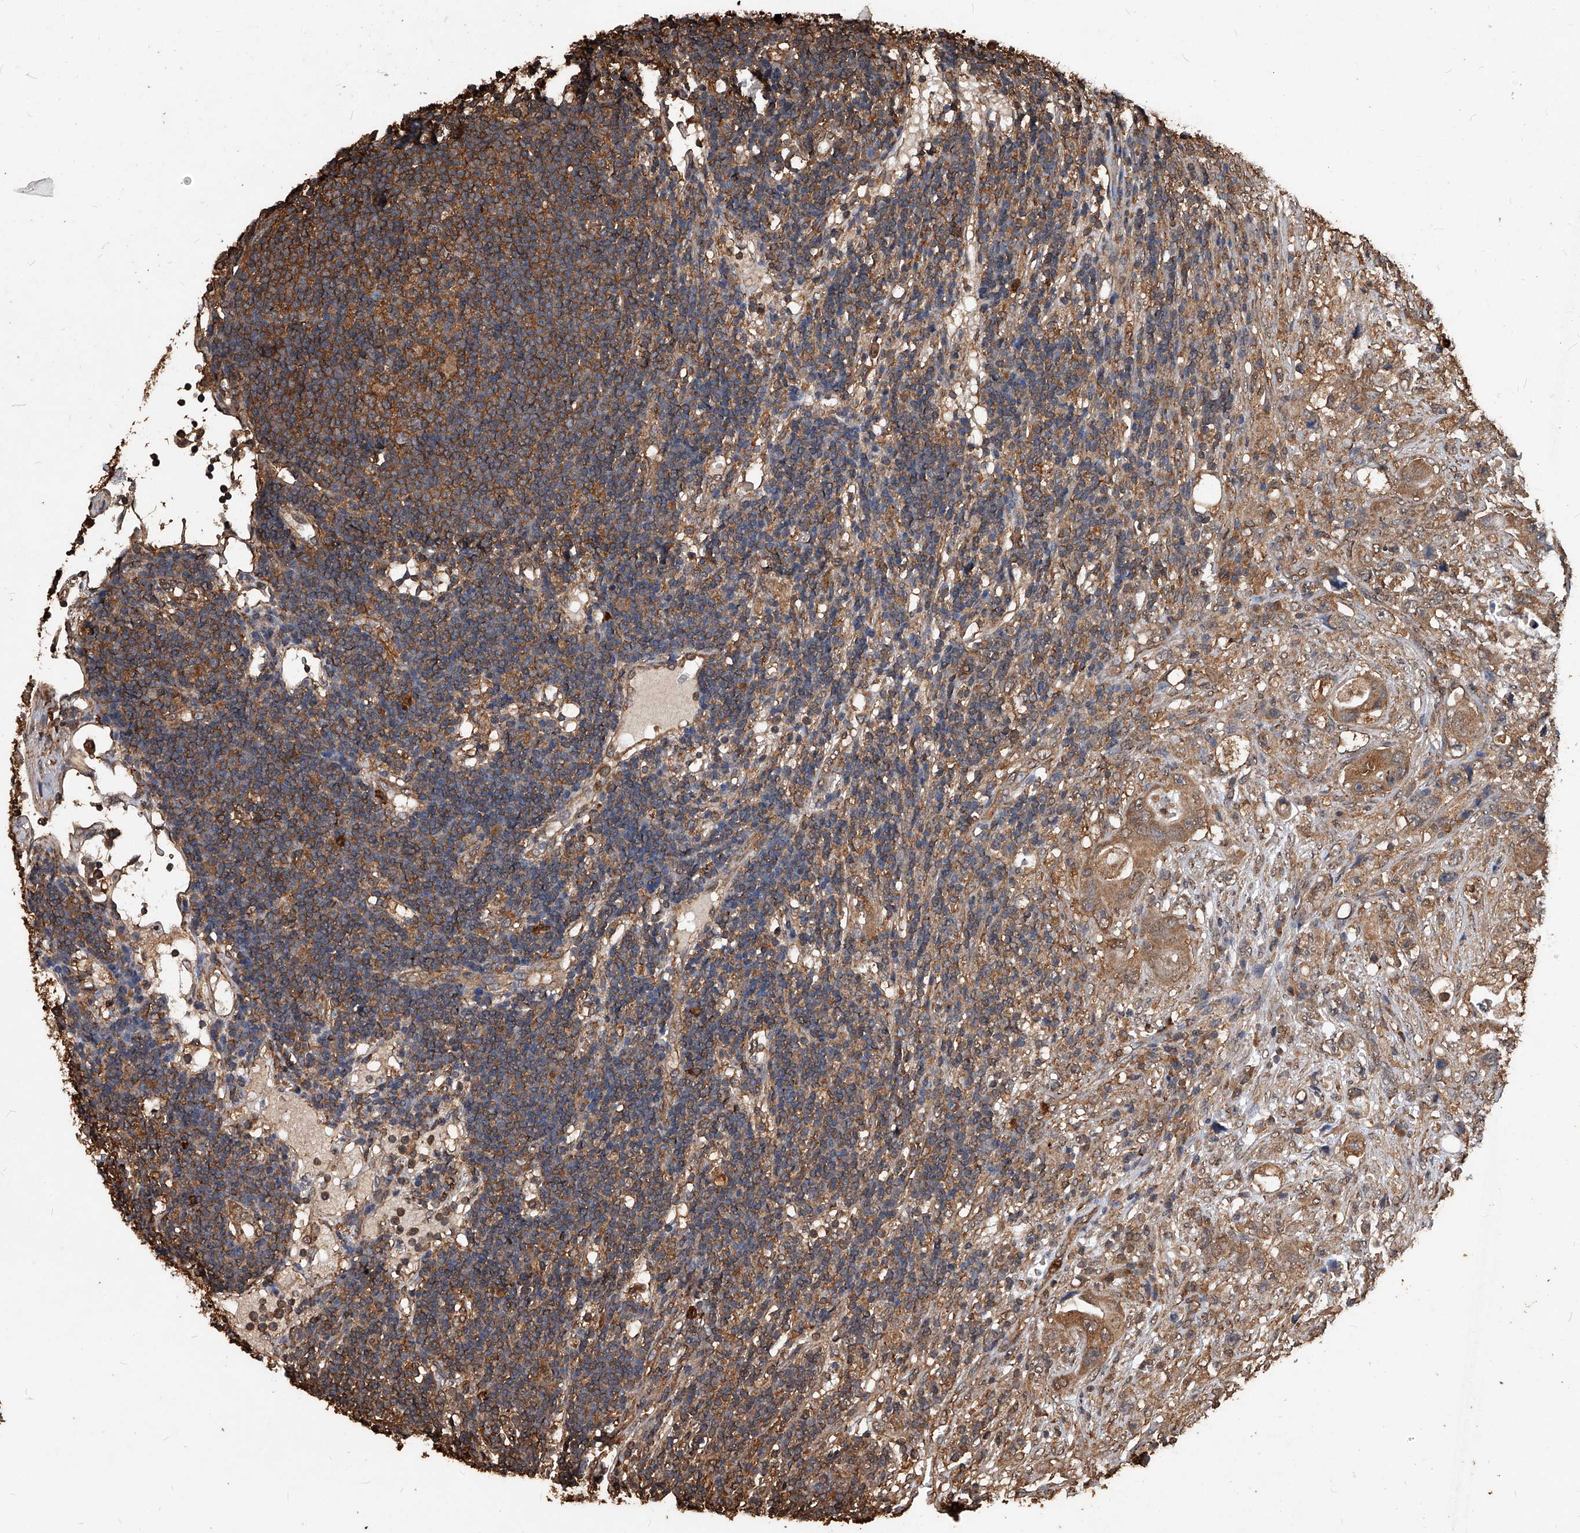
{"staining": {"intensity": "moderate", "quantity": ">75%", "location": "cytoplasmic/membranous"}, "tissue": "colorectal cancer", "cell_type": "Tumor cells", "image_type": "cancer", "snomed": [{"axis": "morphology", "description": "Adenocarcinoma, NOS"}, {"axis": "topography", "description": "Colon"}], "caption": "High-power microscopy captured an immunohistochemistry (IHC) photomicrograph of colorectal cancer, revealing moderate cytoplasmic/membranous staining in approximately >75% of tumor cells.", "gene": "UCP2", "patient": {"sex": "female", "age": 46}}